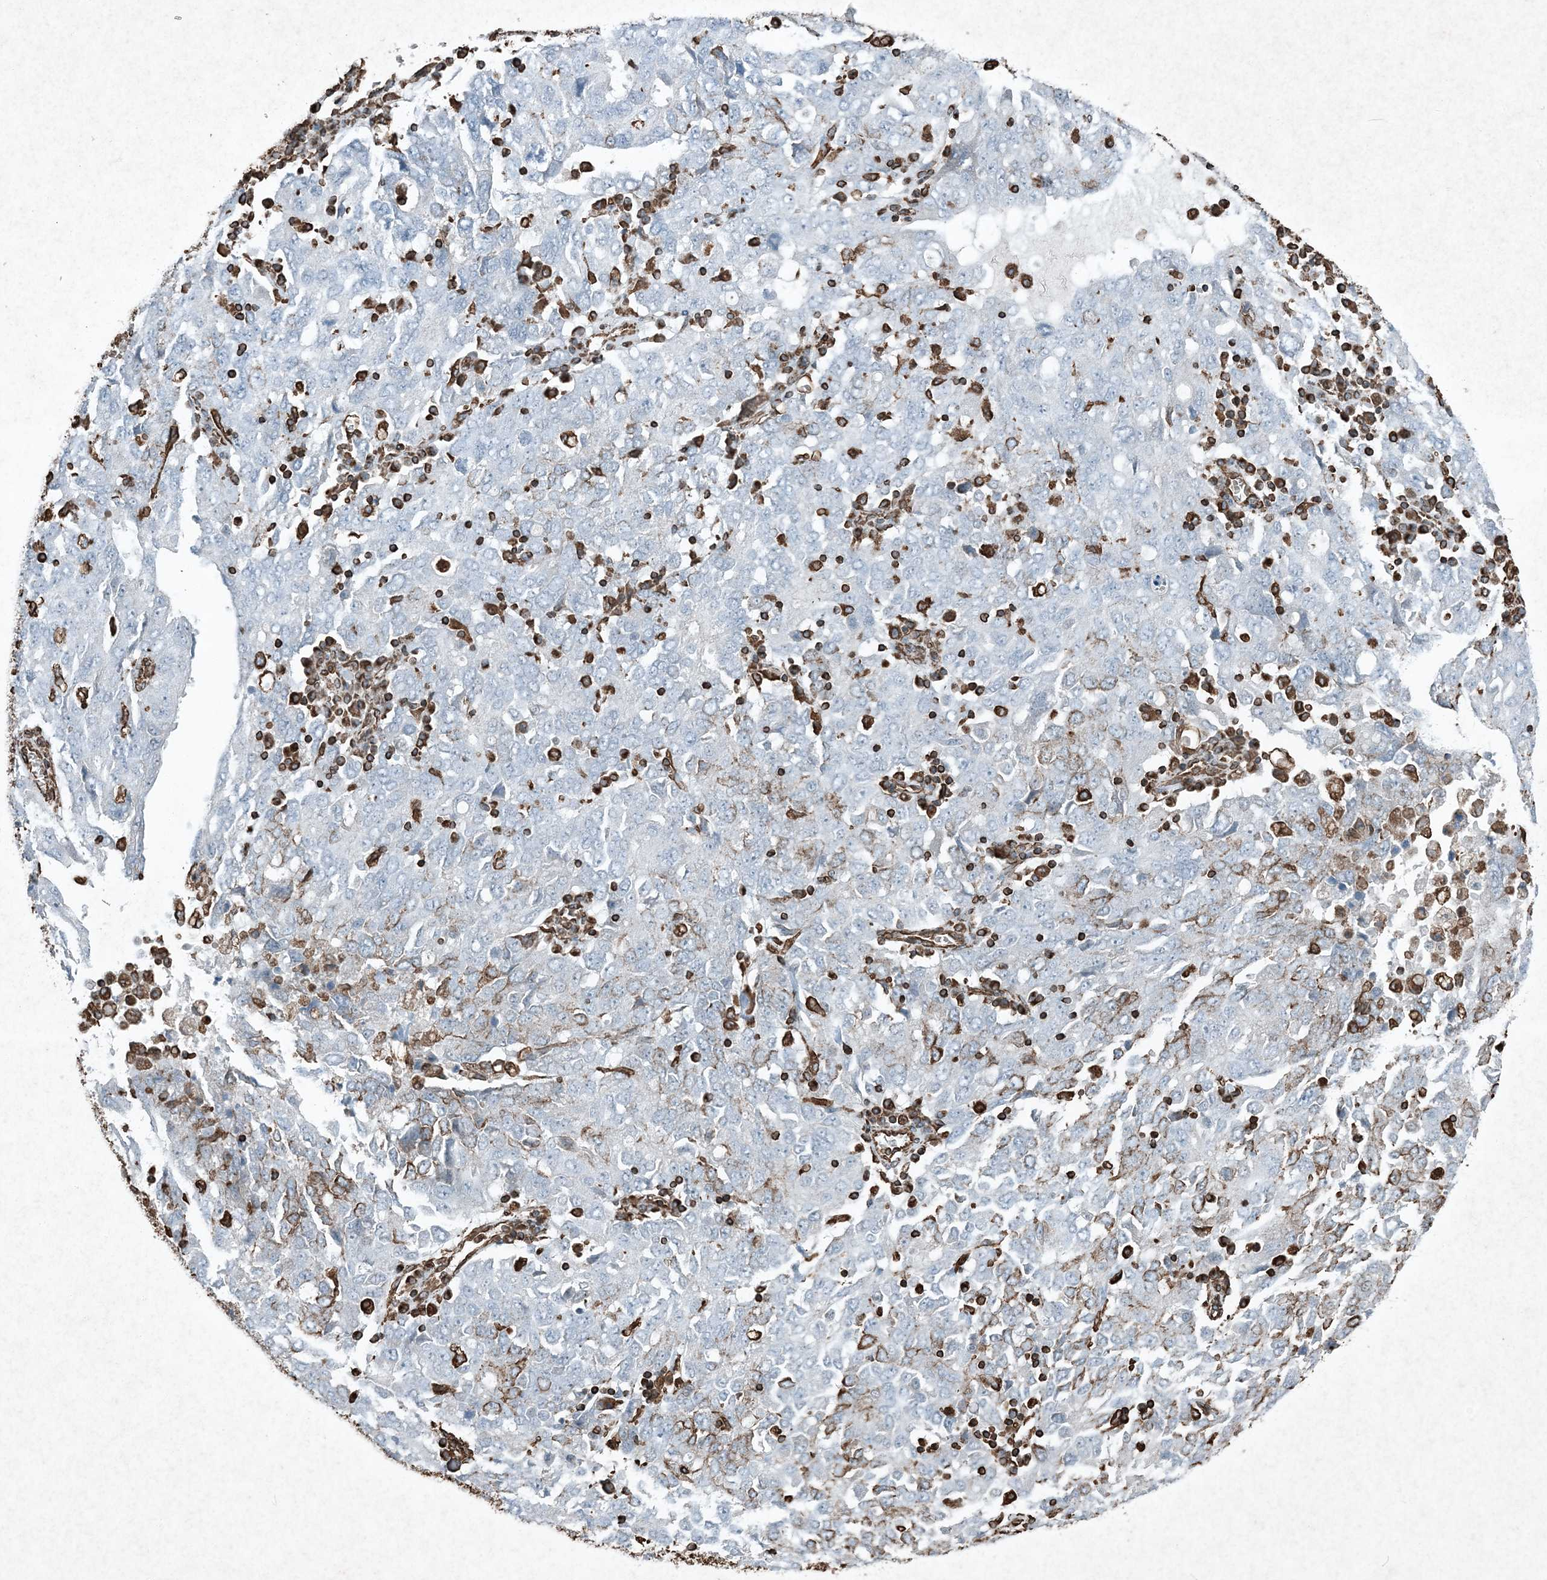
{"staining": {"intensity": "negative", "quantity": "none", "location": "none"}, "tissue": "ovarian cancer", "cell_type": "Tumor cells", "image_type": "cancer", "snomed": [{"axis": "morphology", "description": "Carcinoma, endometroid"}, {"axis": "topography", "description": "Ovary"}], "caption": "An IHC histopathology image of endometroid carcinoma (ovarian) is shown. There is no staining in tumor cells of endometroid carcinoma (ovarian).", "gene": "RYK", "patient": {"sex": "female", "age": 62}}